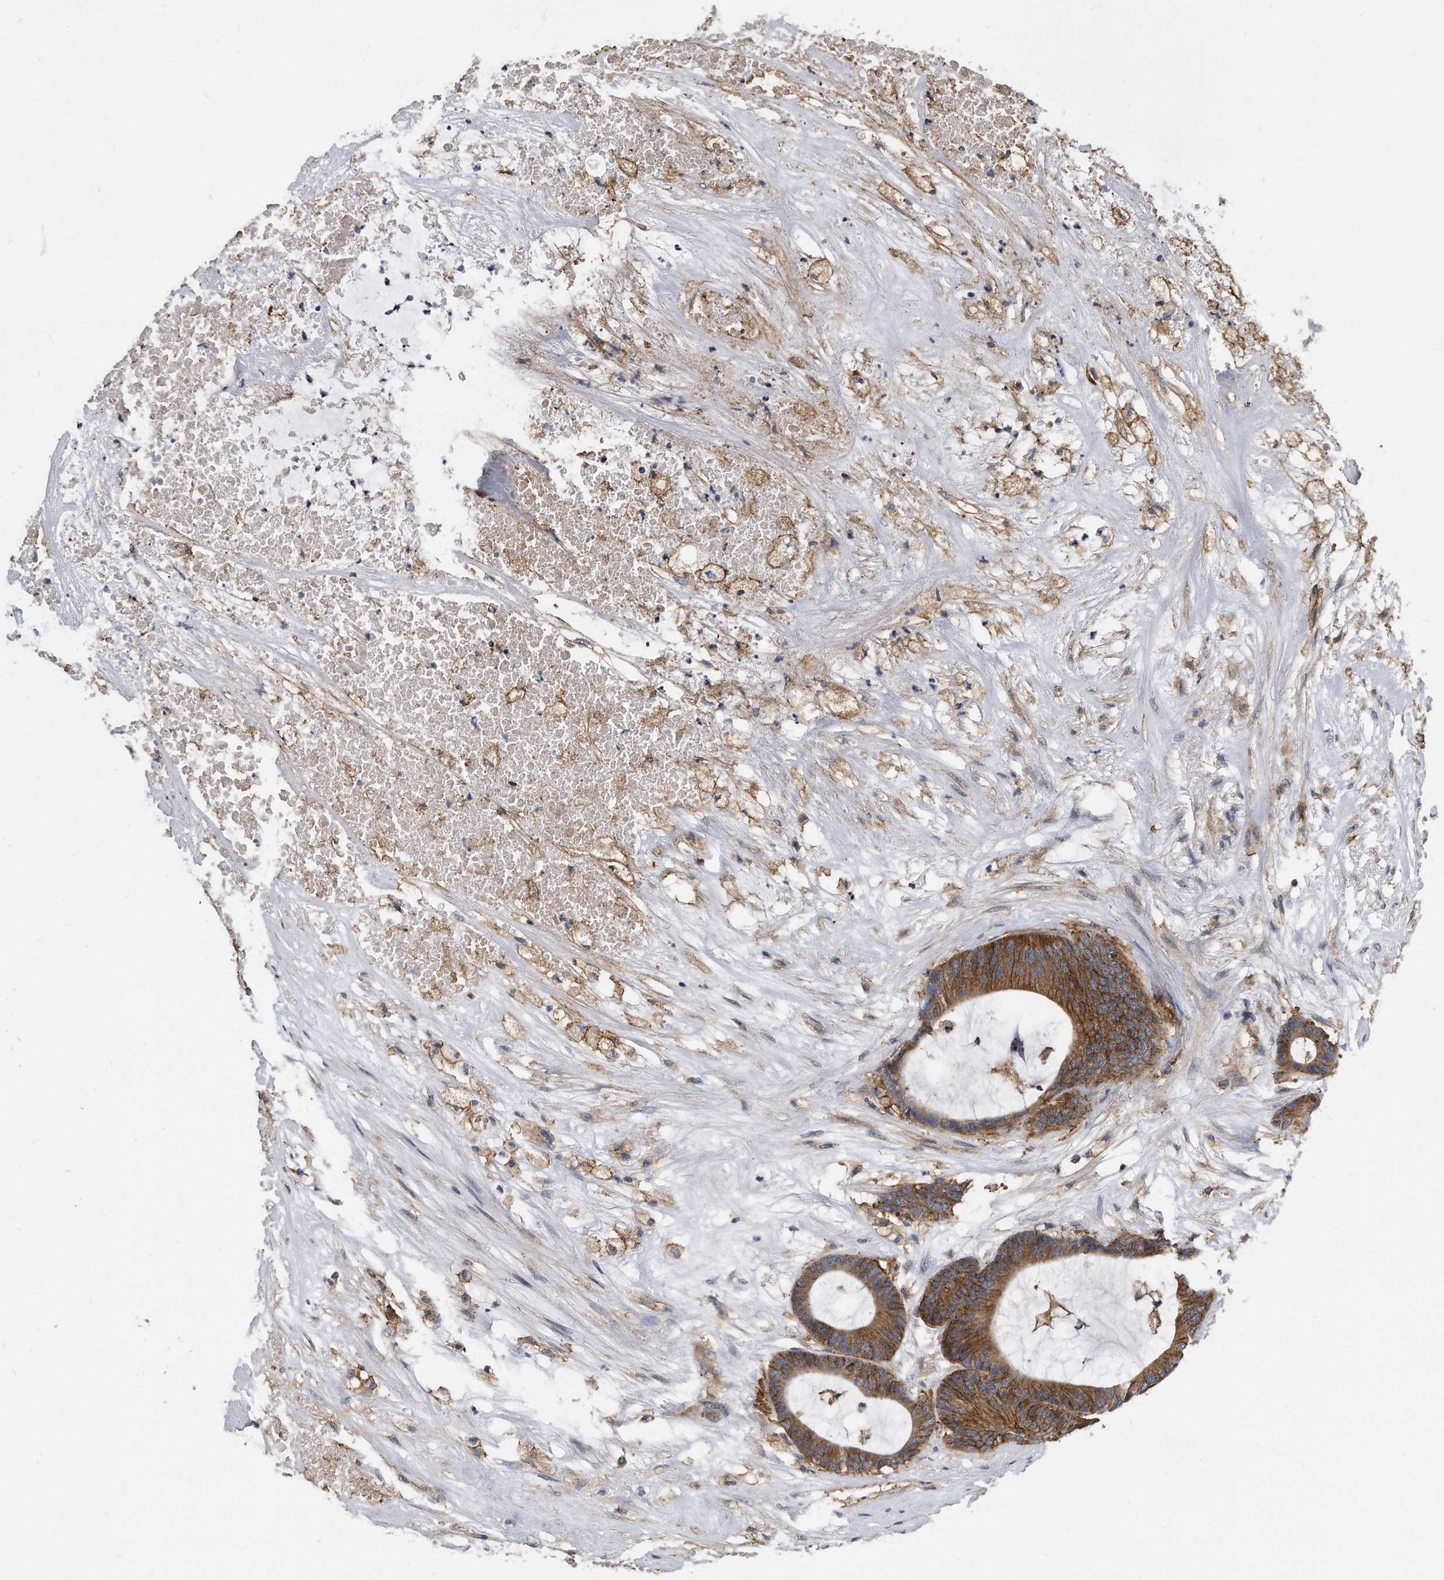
{"staining": {"intensity": "moderate", "quantity": ">75%", "location": "cytoplasmic/membranous"}, "tissue": "colorectal cancer", "cell_type": "Tumor cells", "image_type": "cancer", "snomed": [{"axis": "morphology", "description": "Adenocarcinoma, NOS"}, {"axis": "topography", "description": "Colon"}], "caption": "The photomicrograph exhibits immunohistochemical staining of colorectal adenocarcinoma. There is moderate cytoplasmic/membranous positivity is present in approximately >75% of tumor cells.", "gene": "ATG5", "patient": {"sex": "female", "age": 84}}